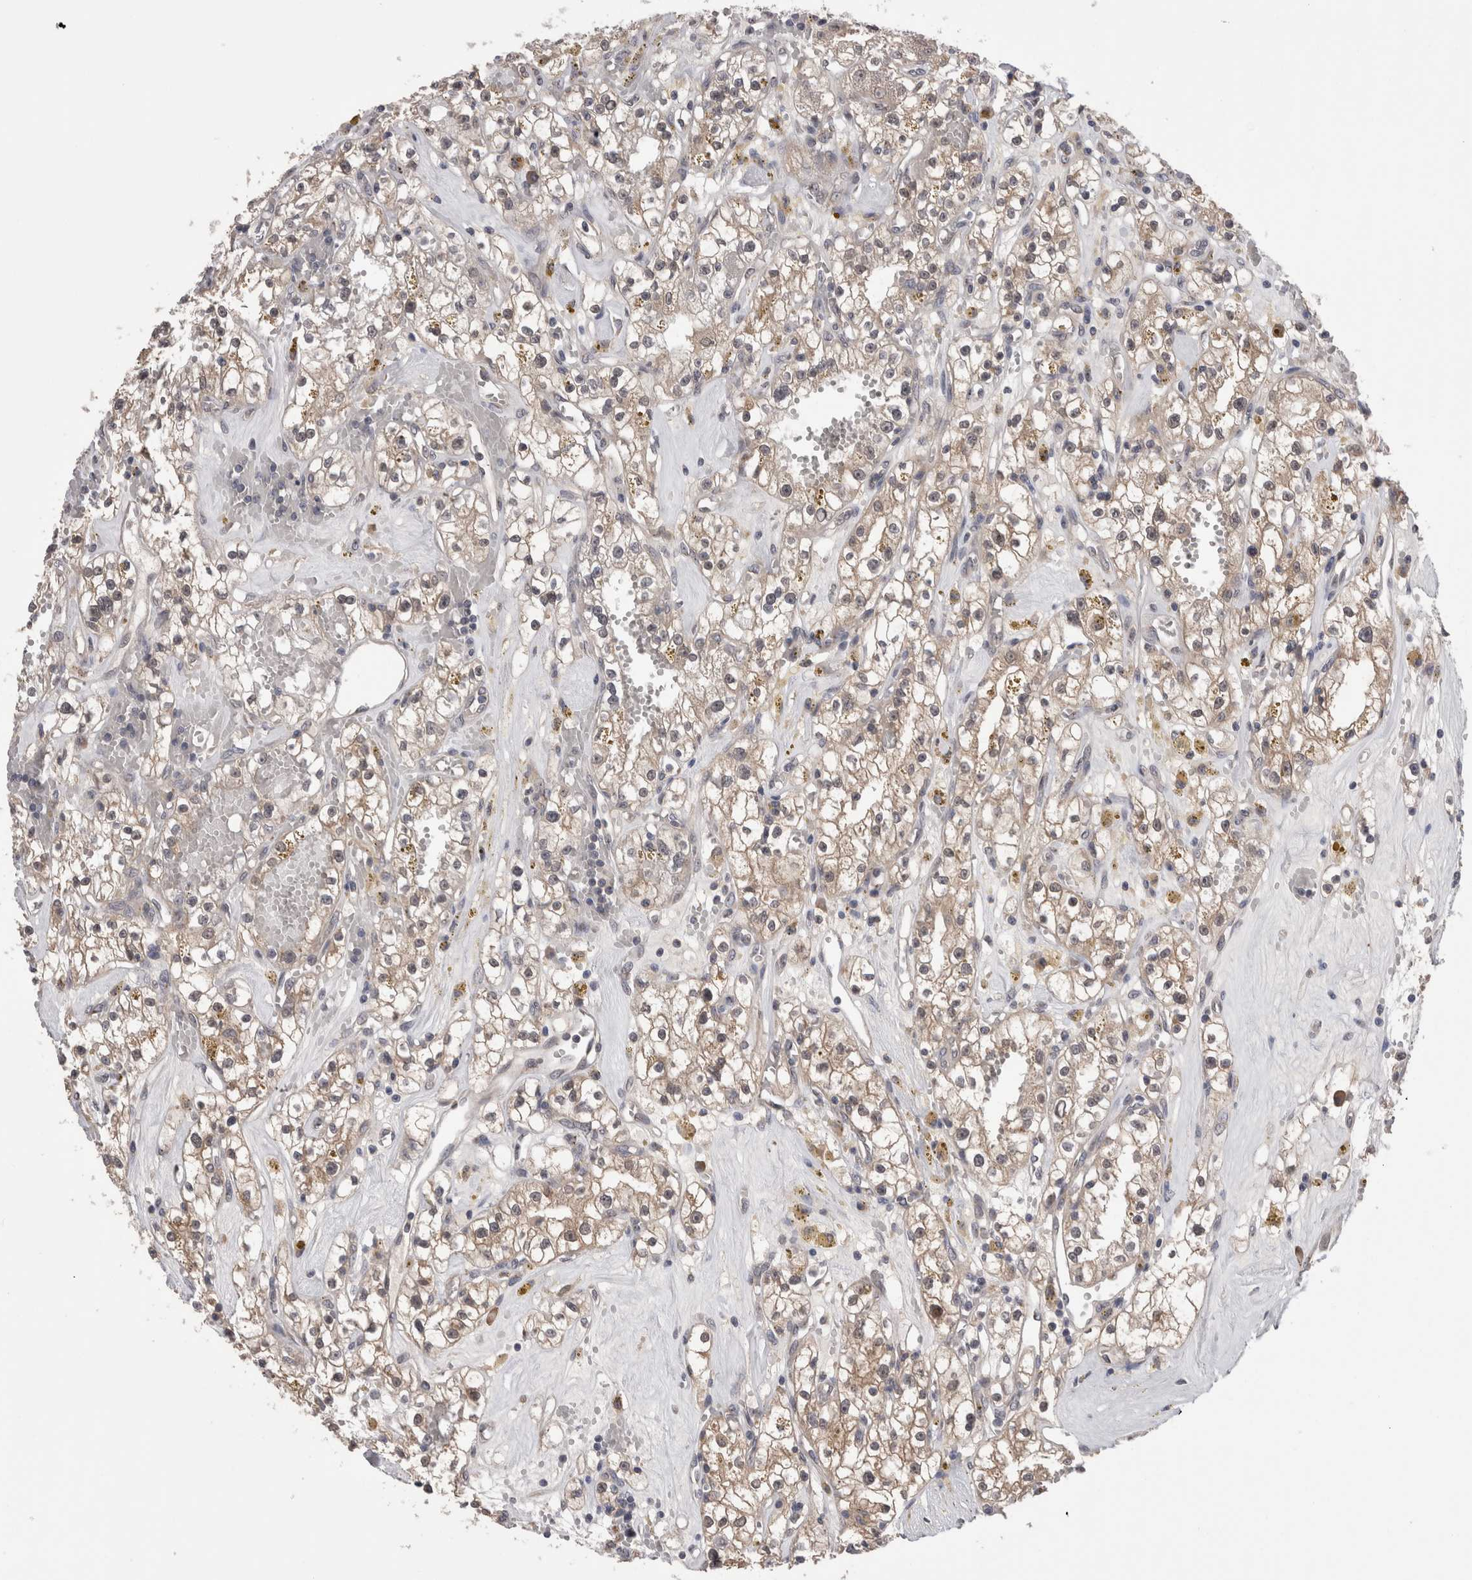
{"staining": {"intensity": "weak", "quantity": ">75%", "location": "cytoplasmic/membranous"}, "tissue": "renal cancer", "cell_type": "Tumor cells", "image_type": "cancer", "snomed": [{"axis": "morphology", "description": "Adenocarcinoma, NOS"}, {"axis": "topography", "description": "Kidney"}], "caption": "Immunohistochemical staining of renal adenocarcinoma exhibits low levels of weak cytoplasmic/membranous protein positivity in approximately >75% of tumor cells.", "gene": "DCTN6", "patient": {"sex": "male", "age": 56}}